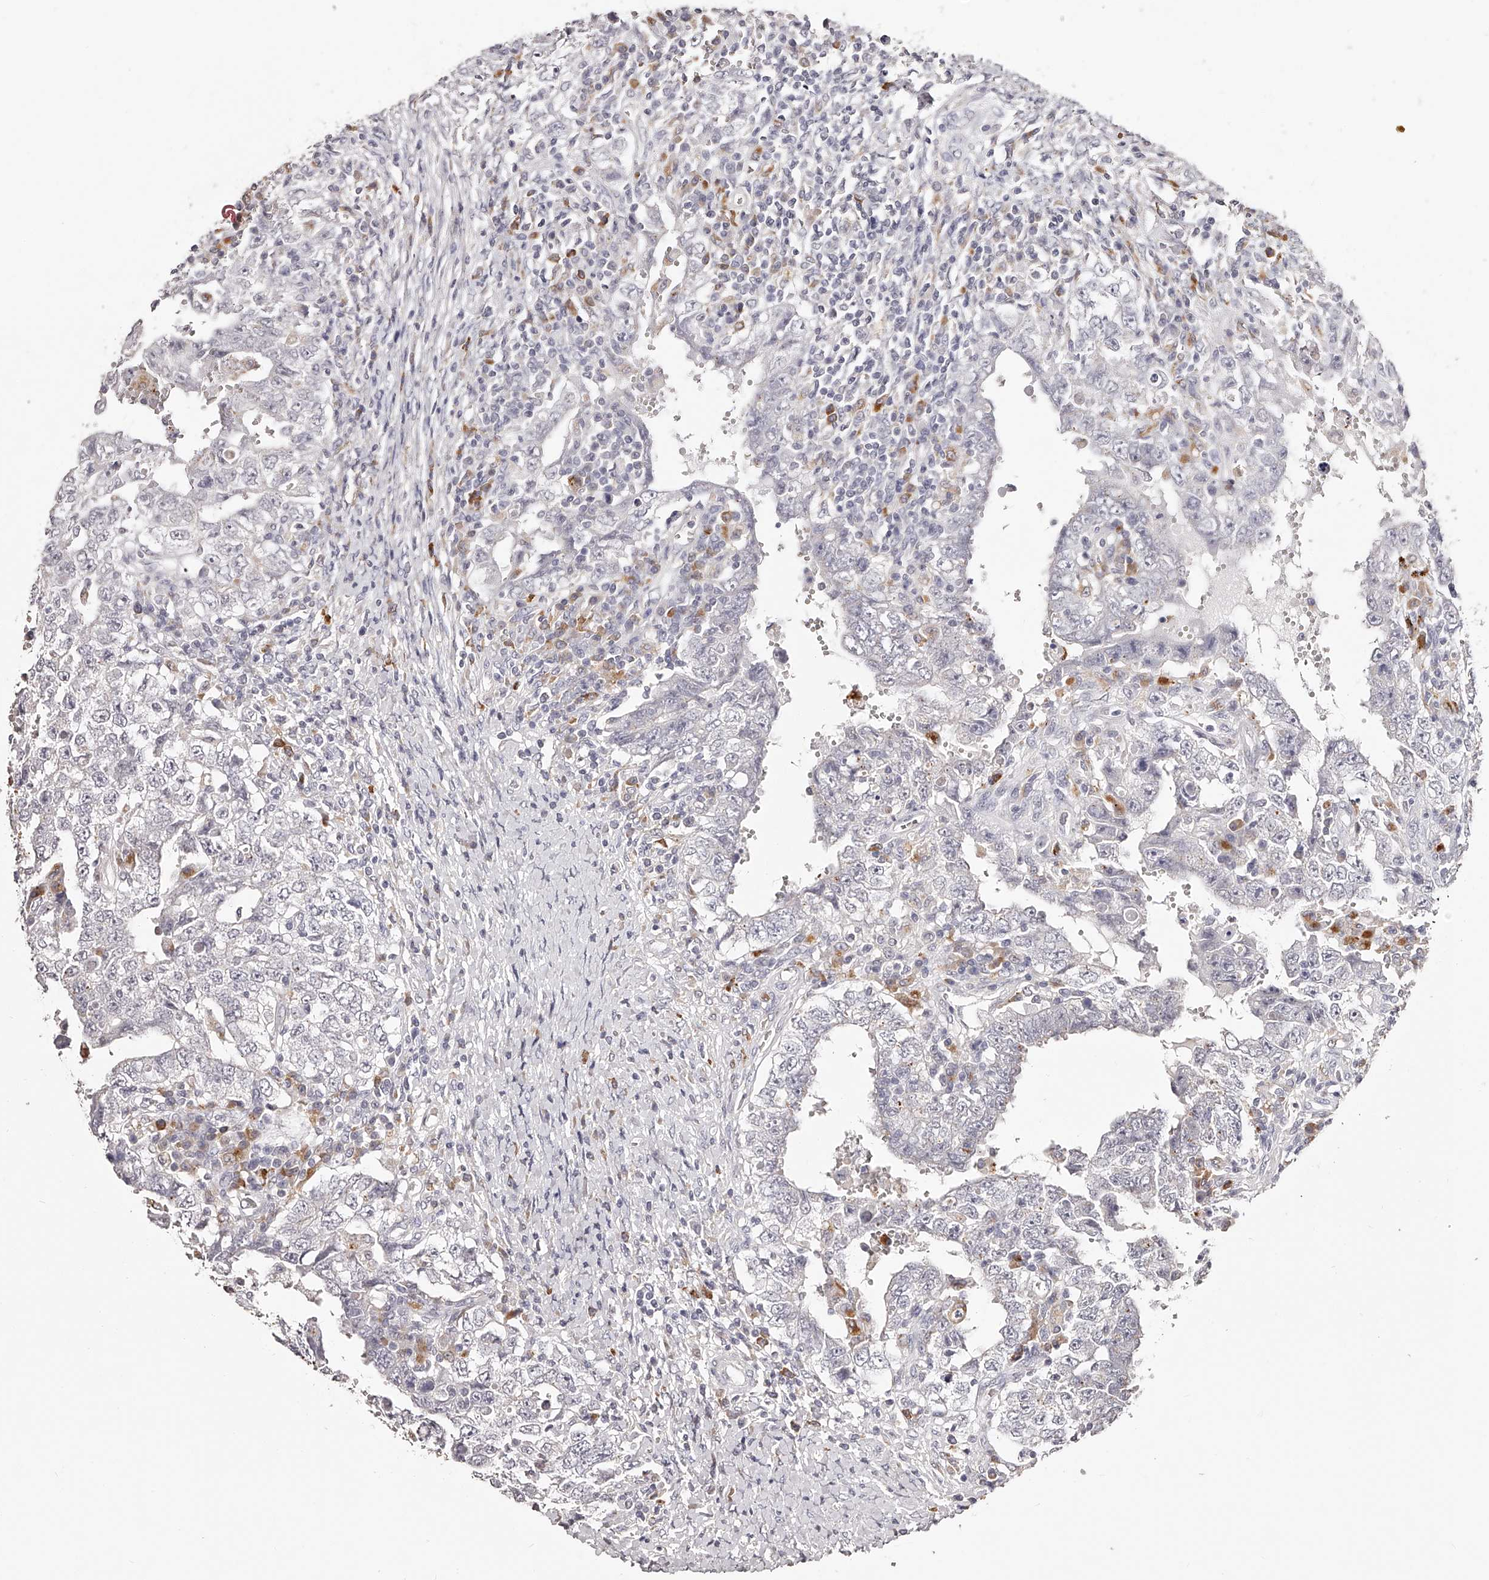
{"staining": {"intensity": "negative", "quantity": "none", "location": "none"}, "tissue": "testis cancer", "cell_type": "Tumor cells", "image_type": "cancer", "snomed": [{"axis": "morphology", "description": "Carcinoma, Embryonal, NOS"}, {"axis": "topography", "description": "Testis"}], "caption": "Immunohistochemistry of human testis cancer (embryonal carcinoma) demonstrates no expression in tumor cells.", "gene": "SLC35D3", "patient": {"sex": "male", "age": 26}}